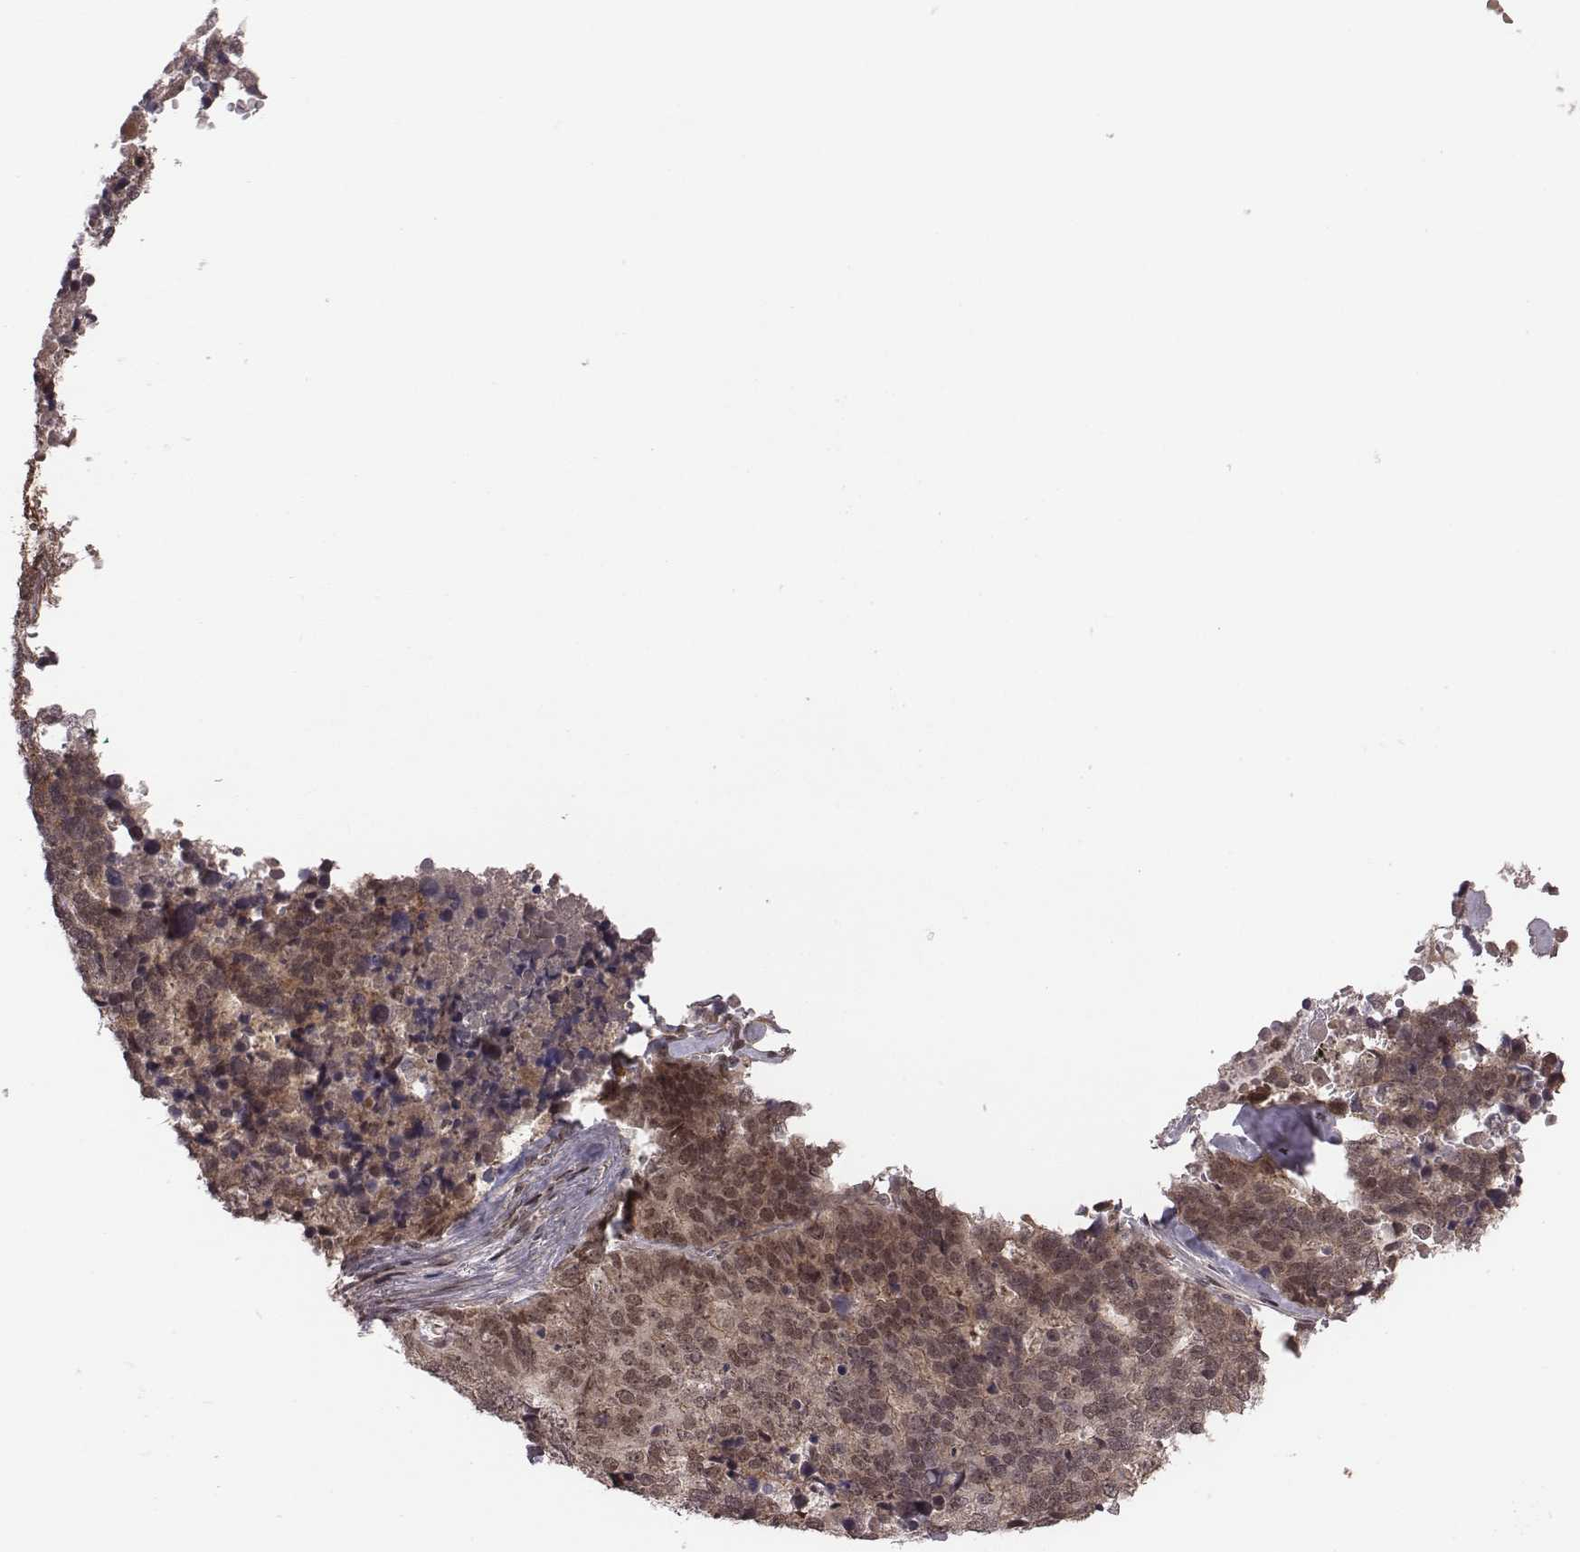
{"staining": {"intensity": "weak", "quantity": ">75%", "location": "cytoplasmic/membranous,nuclear"}, "tissue": "stomach cancer", "cell_type": "Tumor cells", "image_type": "cancer", "snomed": [{"axis": "morphology", "description": "Adenocarcinoma, NOS"}, {"axis": "topography", "description": "Stomach"}], "caption": "Immunohistochemistry of stomach cancer demonstrates low levels of weak cytoplasmic/membranous and nuclear positivity in about >75% of tumor cells. (Brightfield microscopy of DAB IHC at high magnification).", "gene": "RPL3", "patient": {"sex": "male", "age": 69}}